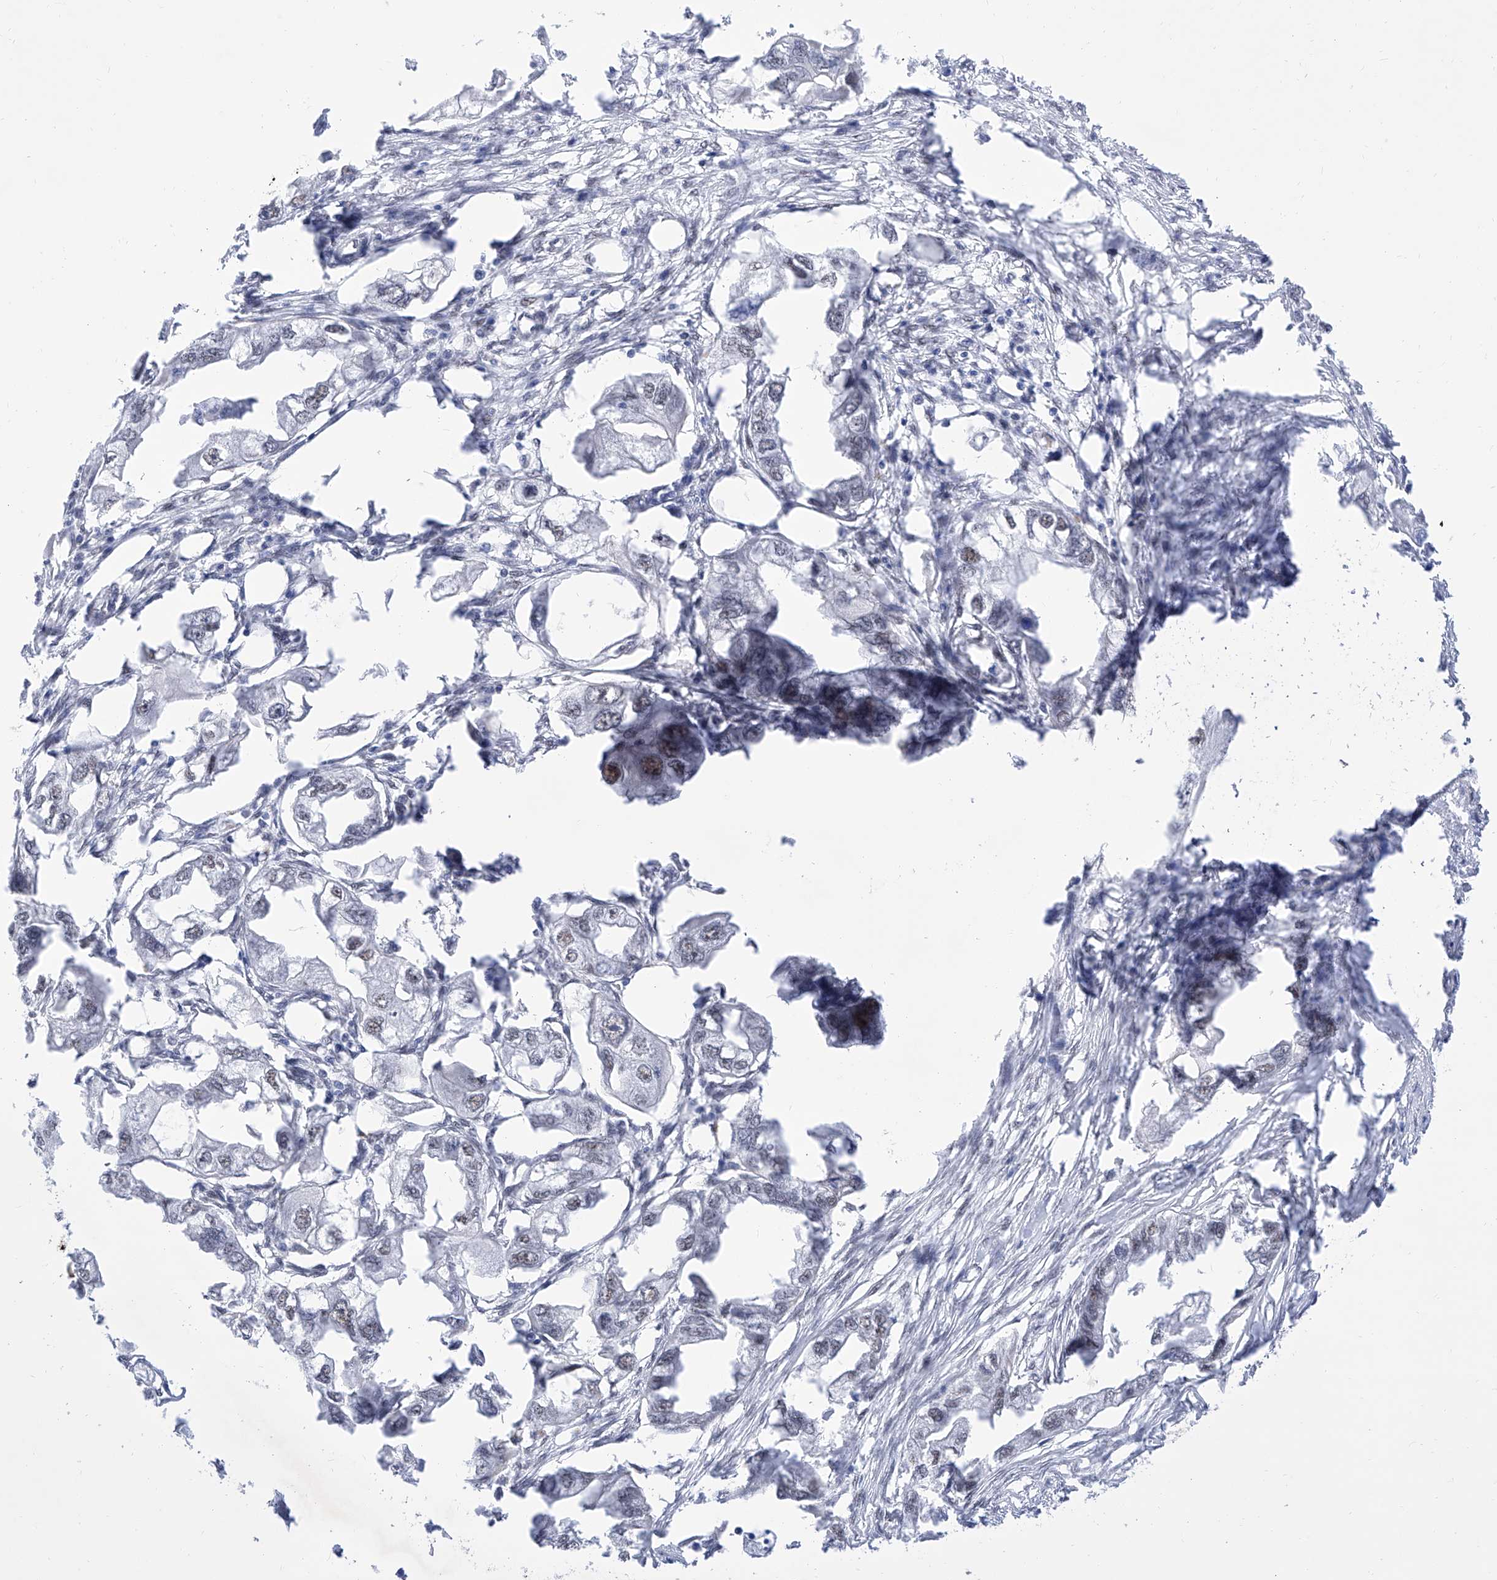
{"staining": {"intensity": "weak", "quantity": "<25%", "location": "nuclear"}, "tissue": "endometrial cancer", "cell_type": "Tumor cells", "image_type": "cancer", "snomed": [{"axis": "morphology", "description": "Adenocarcinoma, NOS"}, {"axis": "morphology", "description": "Adenocarcinoma, metastatic, NOS"}, {"axis": "topography", "description": "Adipose tissue"}, {"axis": "topography", "description": "Endometrium"}], "caption": "Tumor cells are negative for brown protein staining in adenocarcinoma (endometrial). (DAB (3,3'-diaminobenzidine) immunohistochemistry visualized using brightfield microscopy, high magnification).", "gene": "ATN1", "patient": {"sex": "female", "age": 67}}